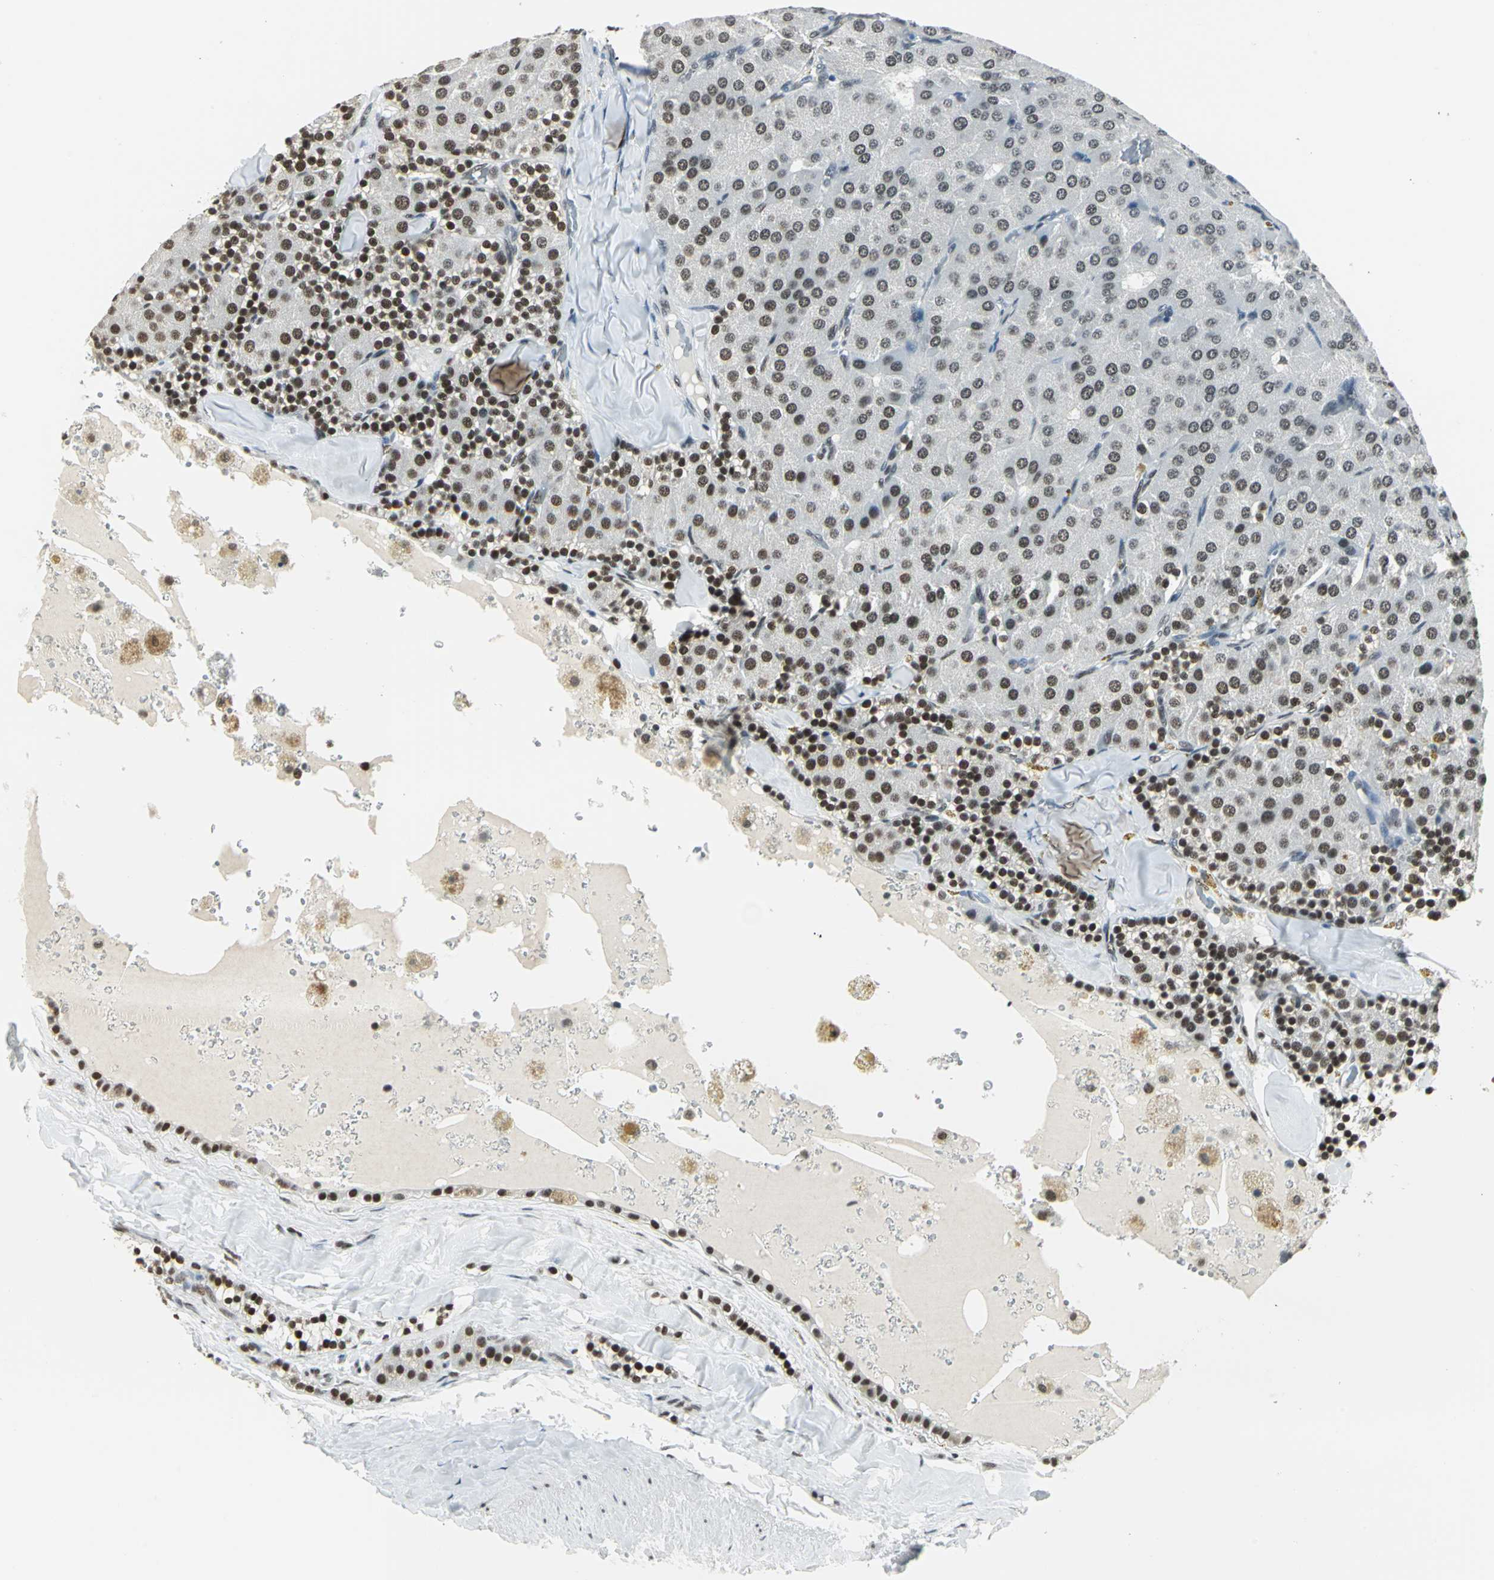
{"staining": {"intensity": "moderate", "quantity": ">75%", "location": "nuclear"}, "tissue": "parathyroid gland", "cell_type": "Glandular cells", "image_type": "normal", "snomed": [{"axis": "morphology", "description": "Normal tissue, NOS"}, {"axis": "morphology", "description": "Adenoma, NOS"}, {"axis": "topography", "description": "Parathyroid gland"}], "caption": "Immunohistochemical staining of unremarkable parathyroid gland reveals >75% levels of moderate nuclear protein expression in approximately >75% of glandular cells.", "gene": "ADNP", "patient": {"sex": "female", "age": 86}}